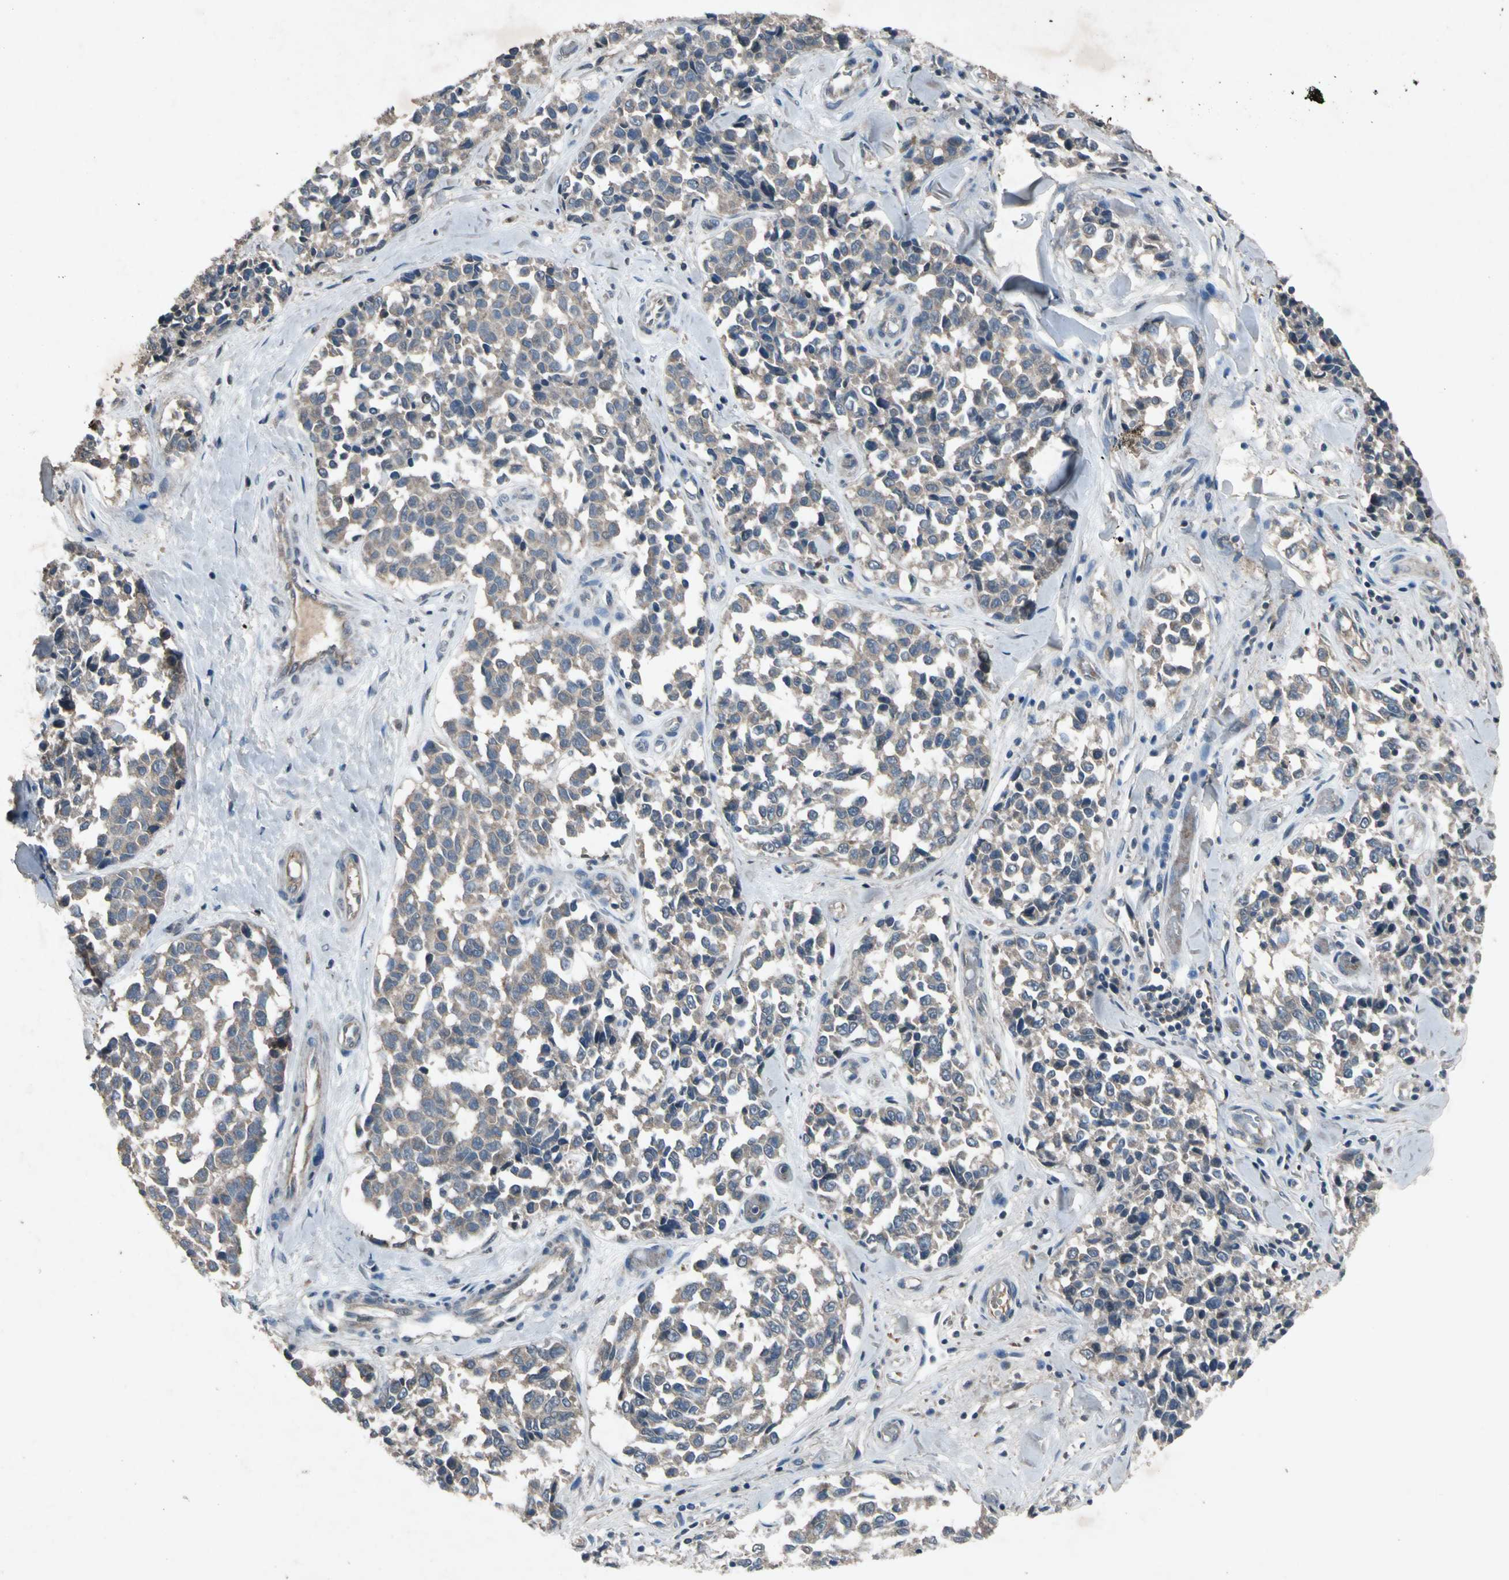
{"staining": {"intensity": "weak", "quantity": "25%-75%", "location": "cytoplasmic/membranous"}, "tissue": "melanoma", "cell_type": "Tumor cells", "image_type": "cancer", "snomed": [{"axis": "morphology", "description": "Malignant melanoma, NOS"}, {"axis": "topography", "description": "Skin"}], "caption": "DAB (3,3'-diaminobenzidine) immunohistochemical staining of human malignant melanoma demonstrates weak cytoplasmic/membranous protein staining in about 25%-75% of tumor cells.", "gene": "GPLD1", "patient": {"sex": "female", "age": 64}}